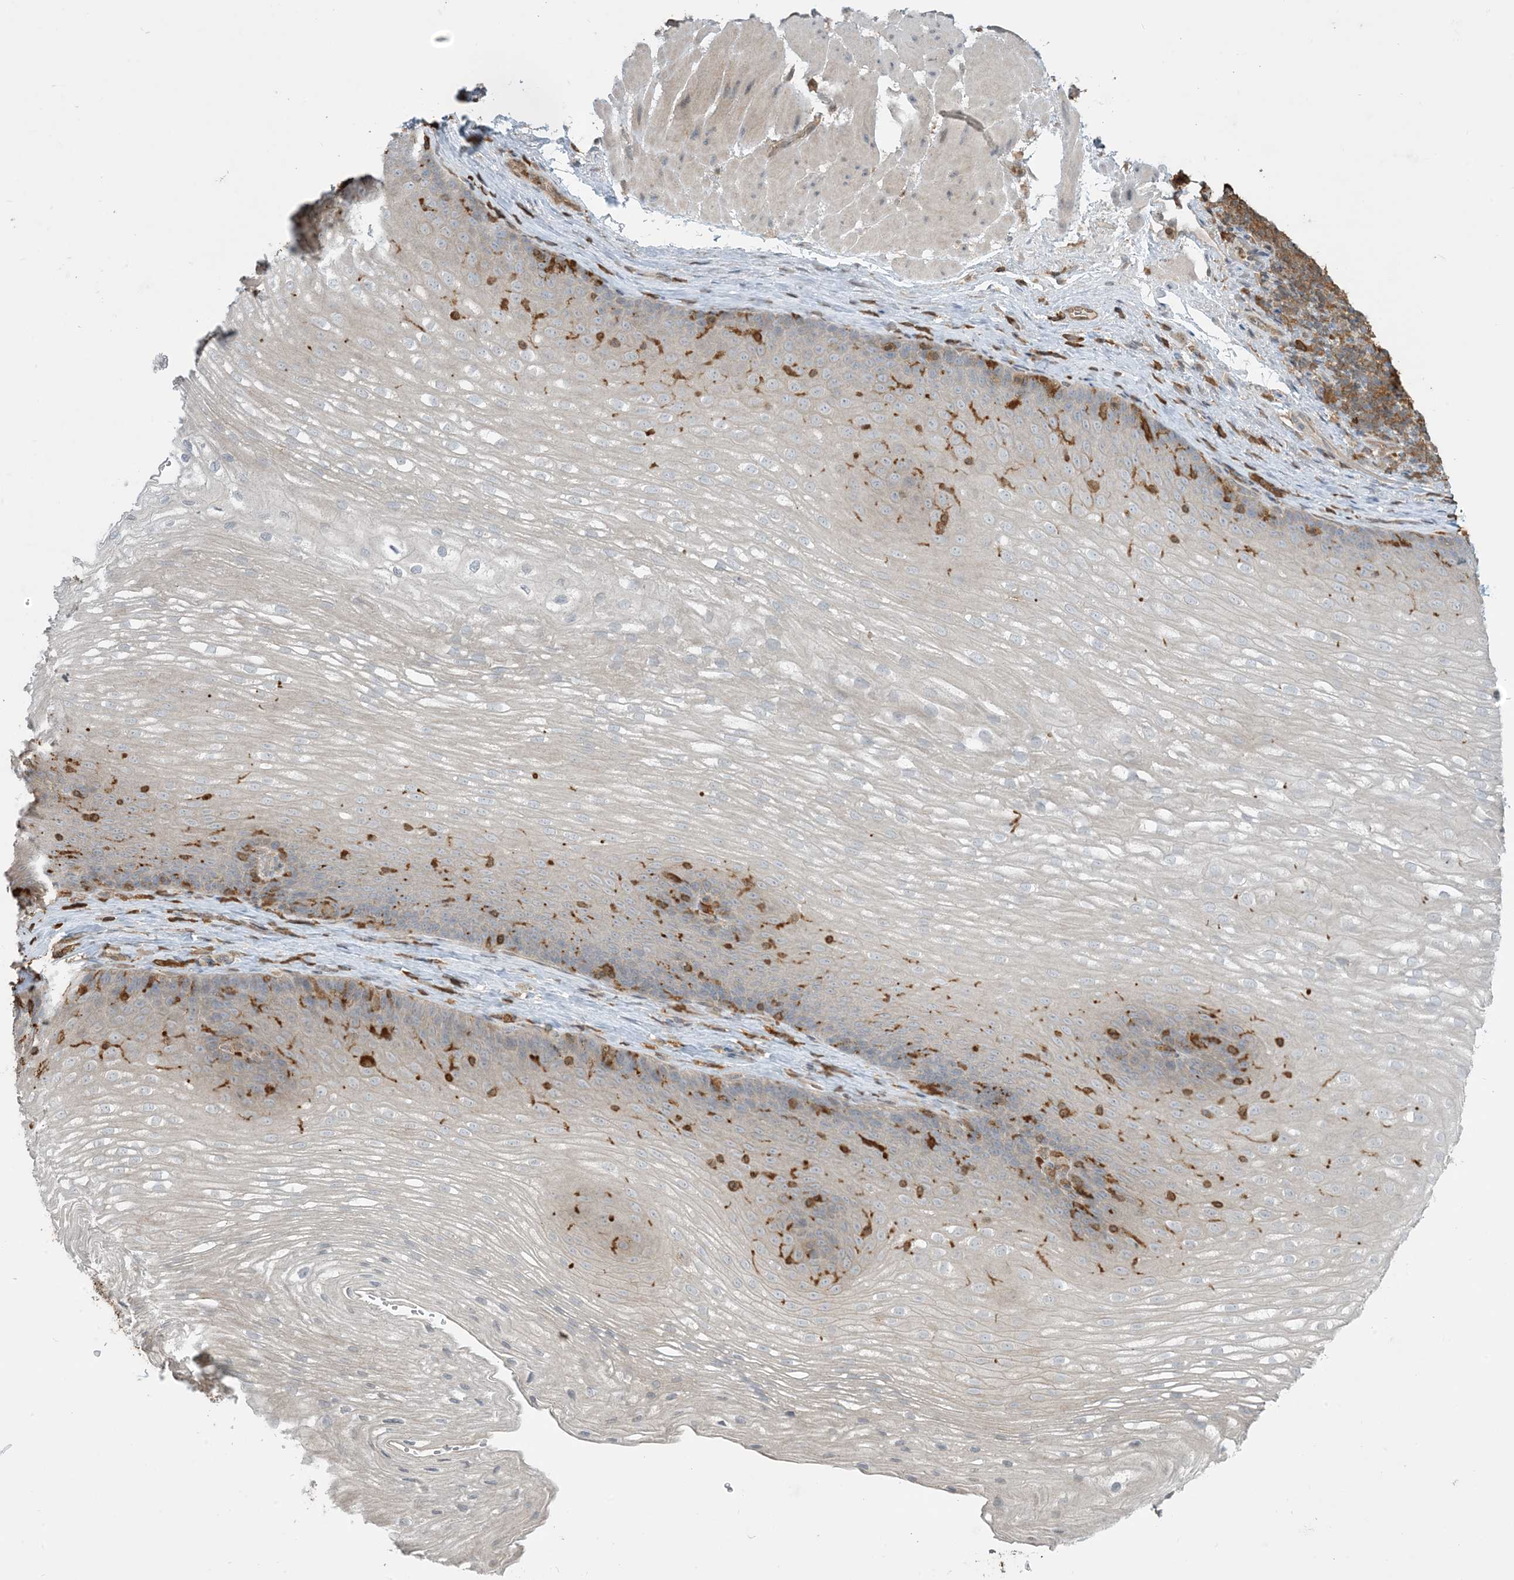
{"staining": {"intensity": "negative", "quantity": "none", "location": "none"}, "tissue": "esophagus", "cell_type": "Squamous epithelial cells", "image_type": "normal", "snomed": [{"axis": "morphology", "description": "Normal tissue, NOS"}, {"axis": "topography", "description": "Esophagus"}], "caption": "The micrograph demonstrates no significant positivity in squamous epithelial cells of esophagus.", "gene": "TMSB4X", "patient": {"sex": "female", "age": 66}}